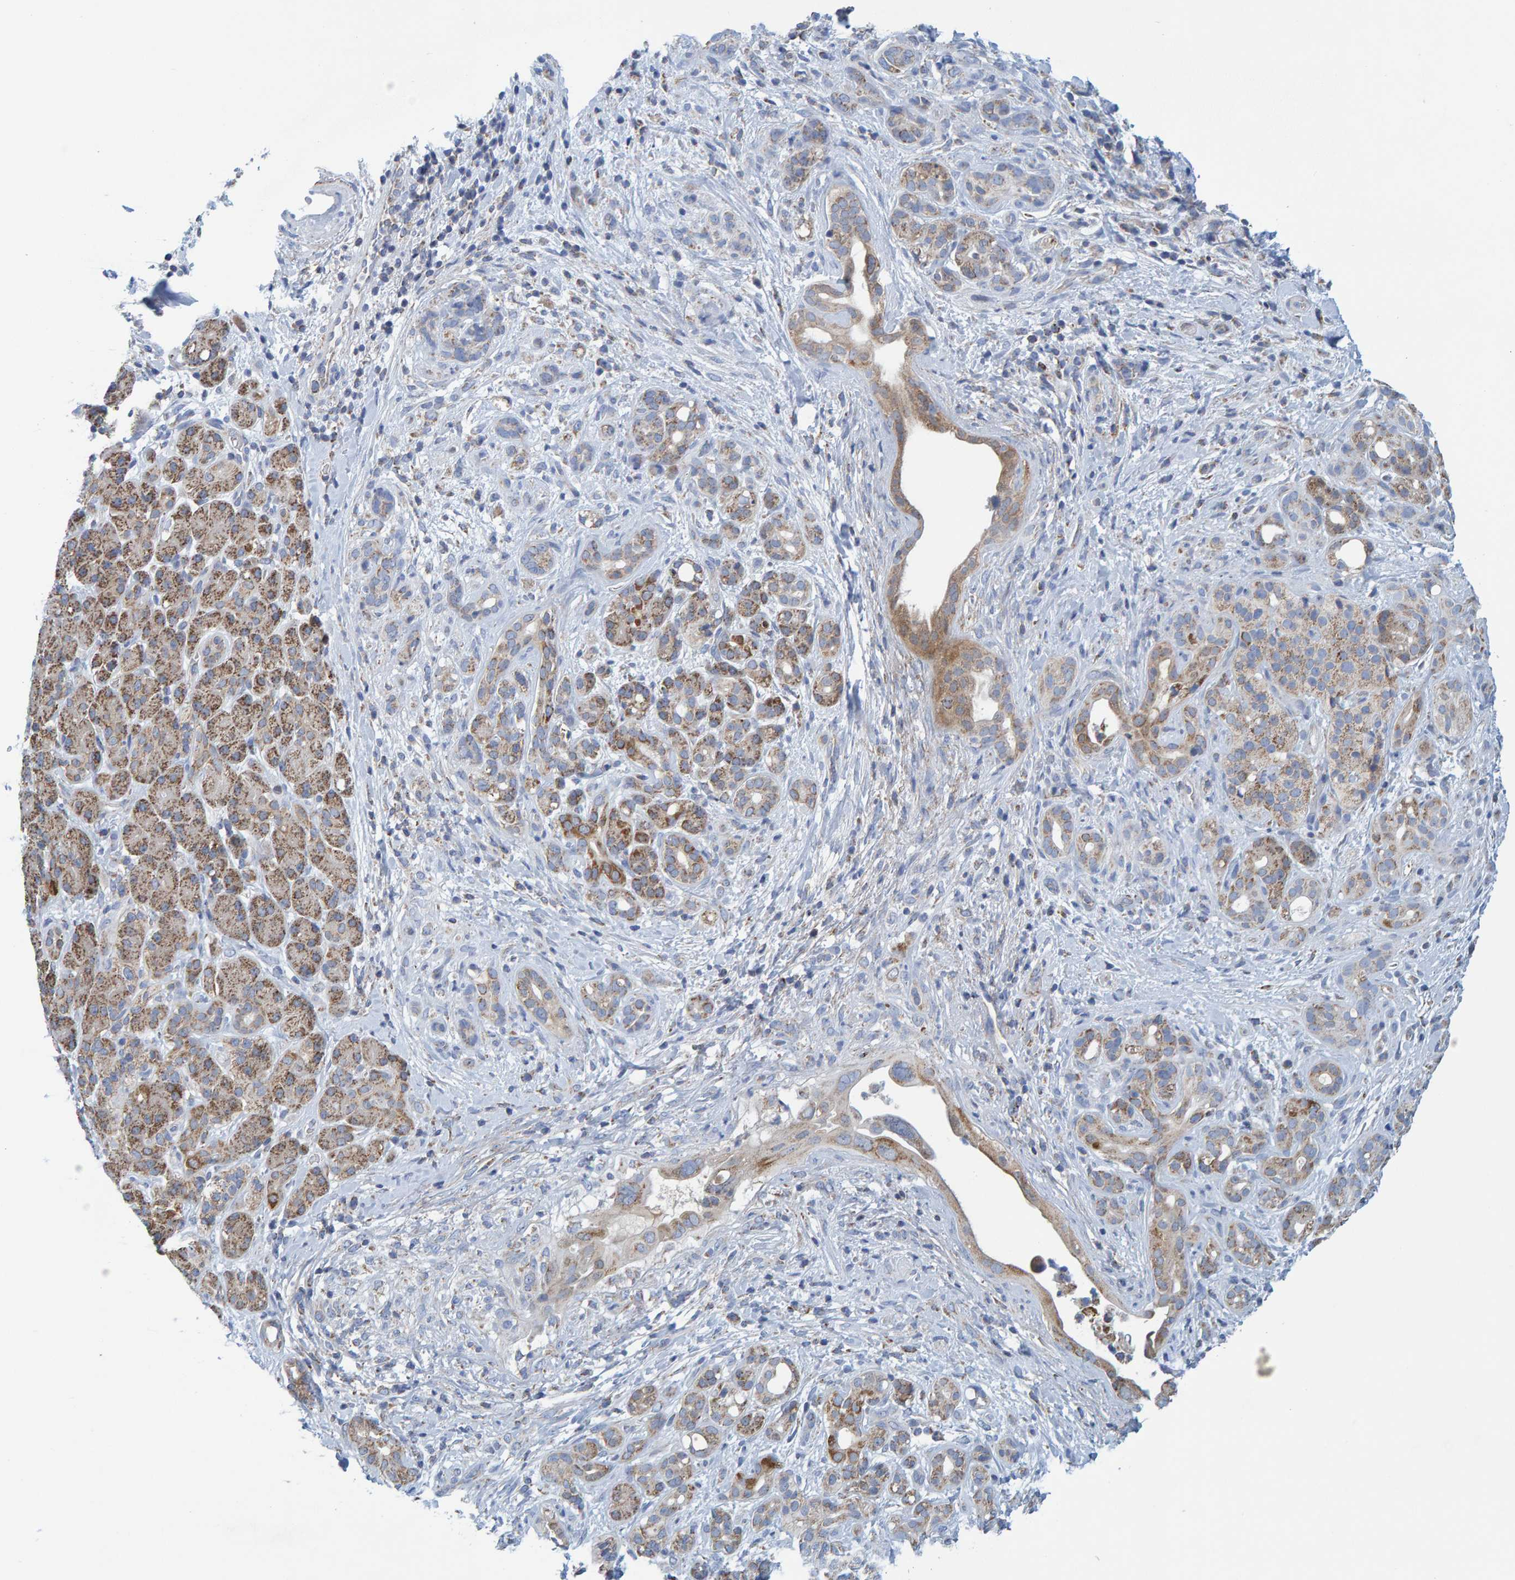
{"staining": {"intensity": "moderate", "quantity": "25%-75%", "location": "cytoplasmic/membranous"}, "tissue": "pancreatic cancer", "cell_type": "Tumor cells", "image_type": "cancer", "snomed": [{"axis": "morphology", "description": "Adenocarcinoma, NOS"}, {"axis": "topography", "description": "Pancreas"}], "caption": "Adenocarcinoma (pancreatic) stained for a protein displays moderate cytoplasmic/membranous positivity in tumor cells.", "gene": "MRPS7", "patient": {"sex": "male", "age": 55}}